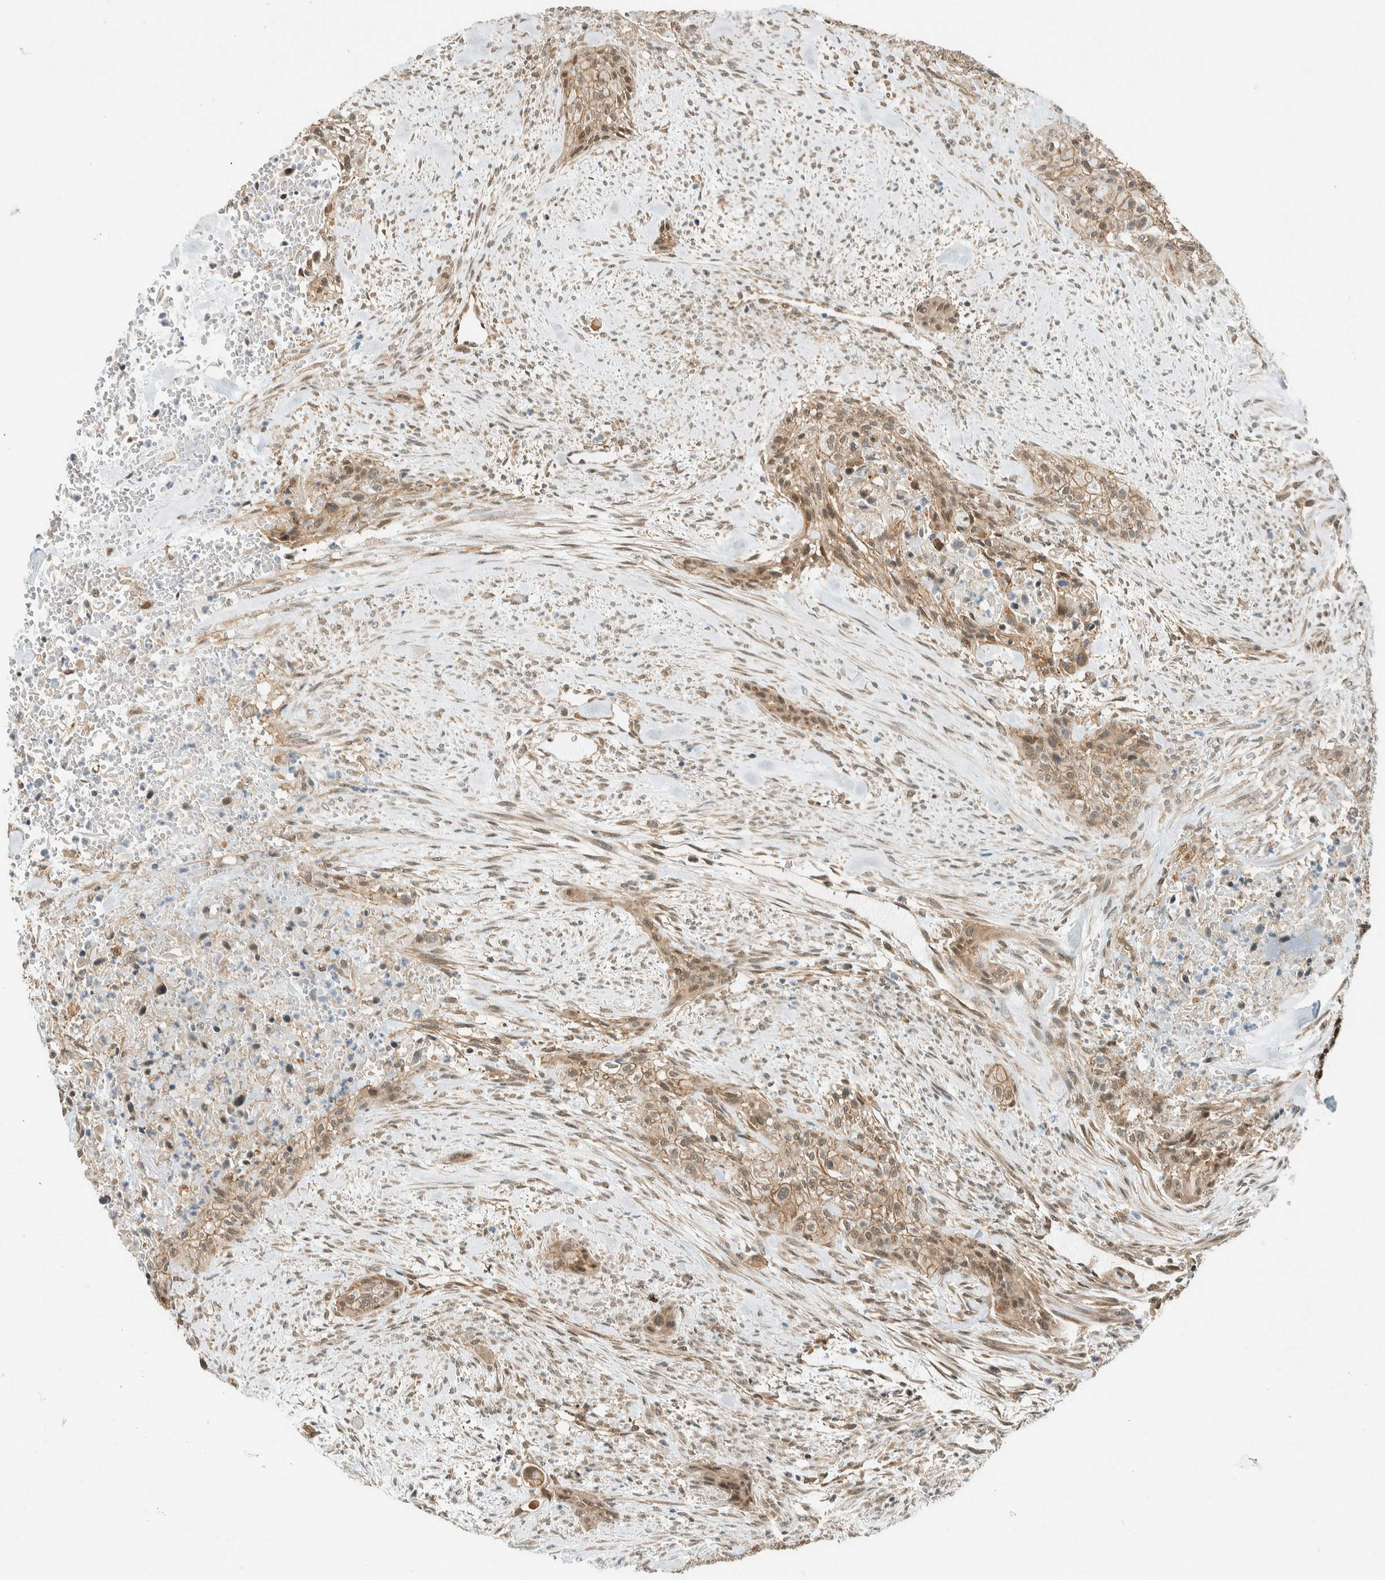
{"staining": {"intensity": "moderate", "quantity": ">75%", "location": "cytoplasmic/membranous,nuclear"}, "tissue": "urothelial cancer", "cell_type": "Tumor cells", "image_type": "cancer", "snomed": [{"axis": "morphology", "description": "Urothelial carcinoma, High grade"}, {"axis": "topography", "description": "Urinary bladder"}], "caption": "Protein analysis of urothelial cancer tissue shows moderate cytoplasmic/membranous and nuclear positivity in about >75% of tumor cells. Using DAB (3,3'-diaminobenzidine) (brown) and hematoxylin (blue) stains, captured at high magnification using brightfield microscopy.", "gene": "NIBAN2", "patient": {"sex": "male", "age": 35}}